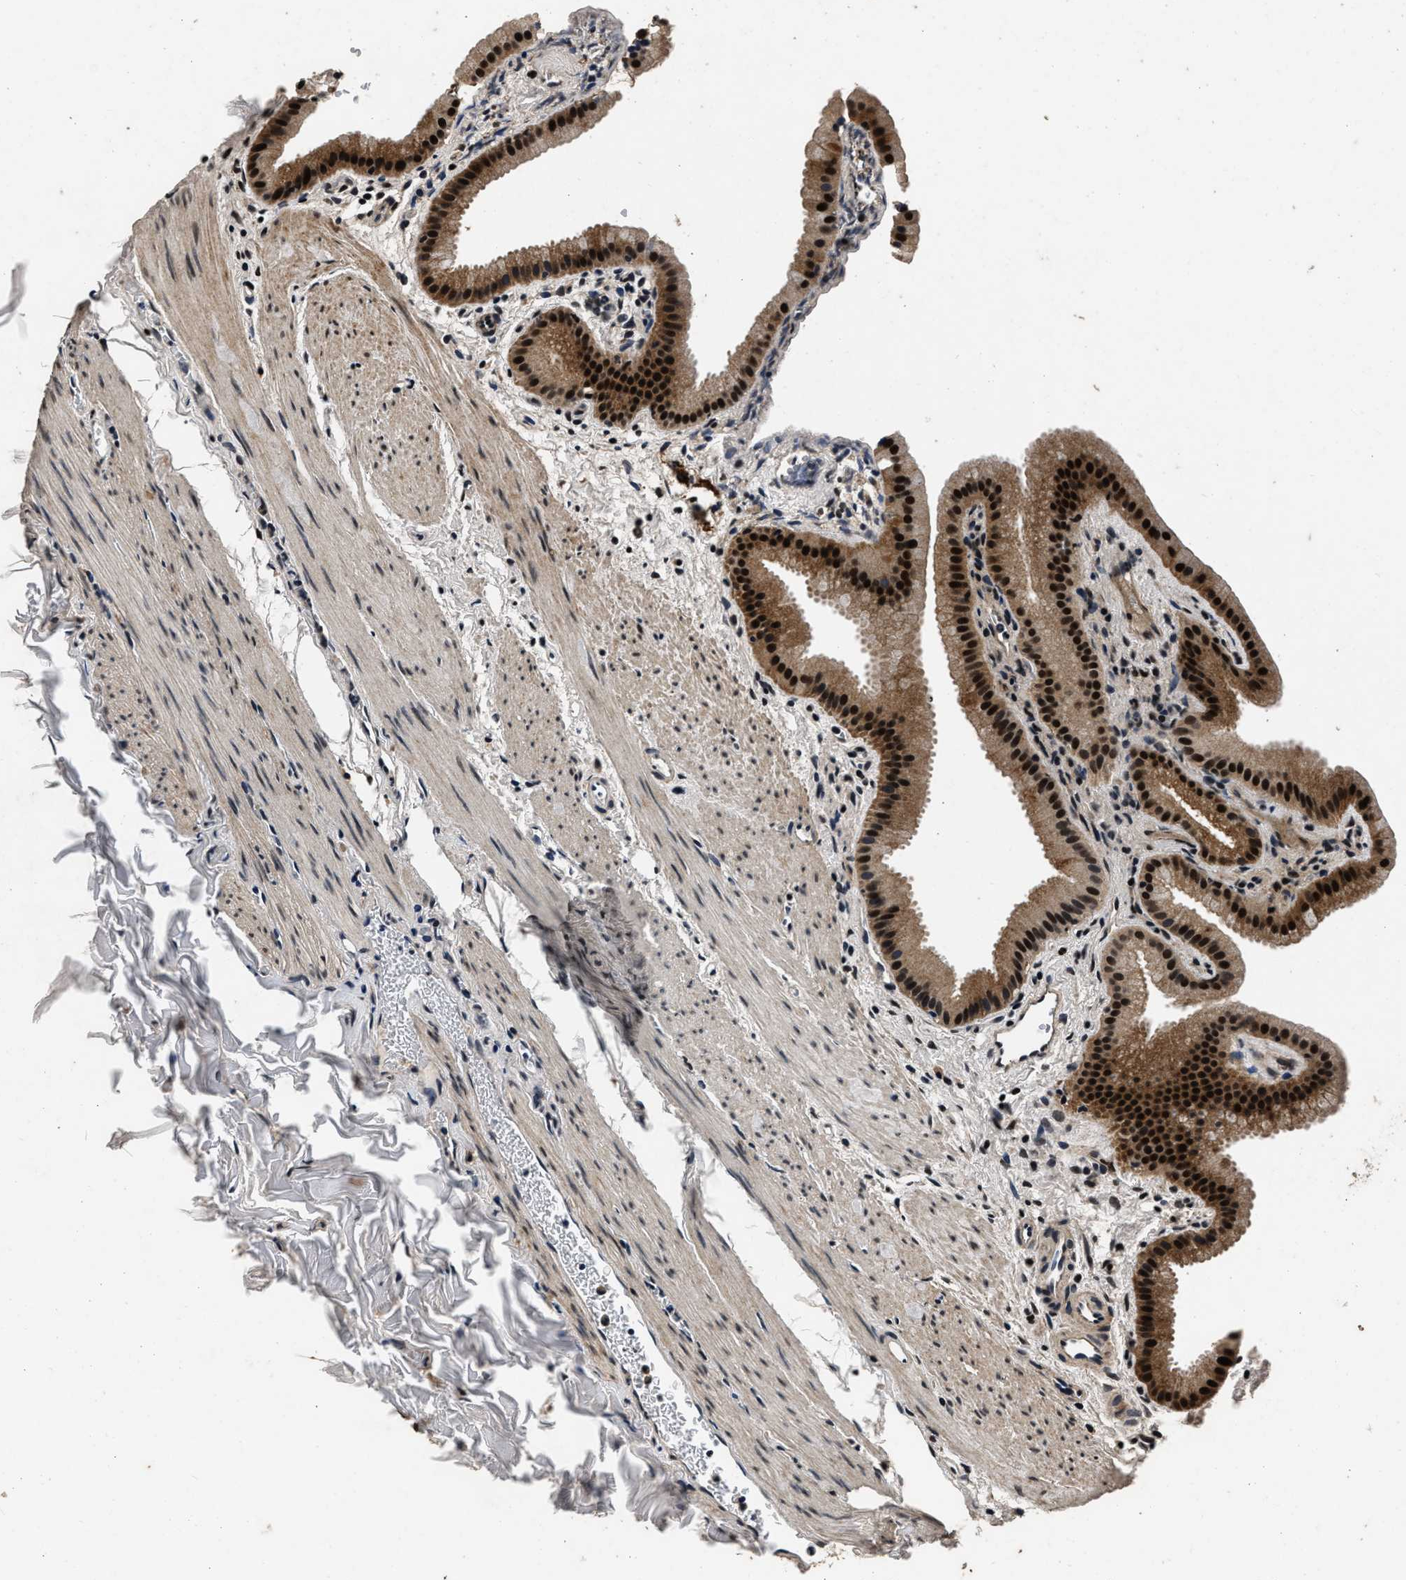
{"staining": {"intensity": "strong", "quantity": ">75%", "location": "cytoplasmic/membranous,nuclear"}, "tissue": "gallbladder", "cell_type": "Glandular cells", "image_type": "normal", "snomed": [{"axis": "morphology", "description": "Normal tissue, NOS"}, {"axis": "topography", "description": "Gallbladder"}], "caption": "Immunohistochemistry (IHC) photomicrograph of unremarkable human gallbladder stained for a protein (brown), which exhibits high levels of strong cytoplasmic/membranous,nuclear staining in about >75% of glandular cells.", "gene": "CSTF1", "patient": {"sex": "female", "age": 64}}